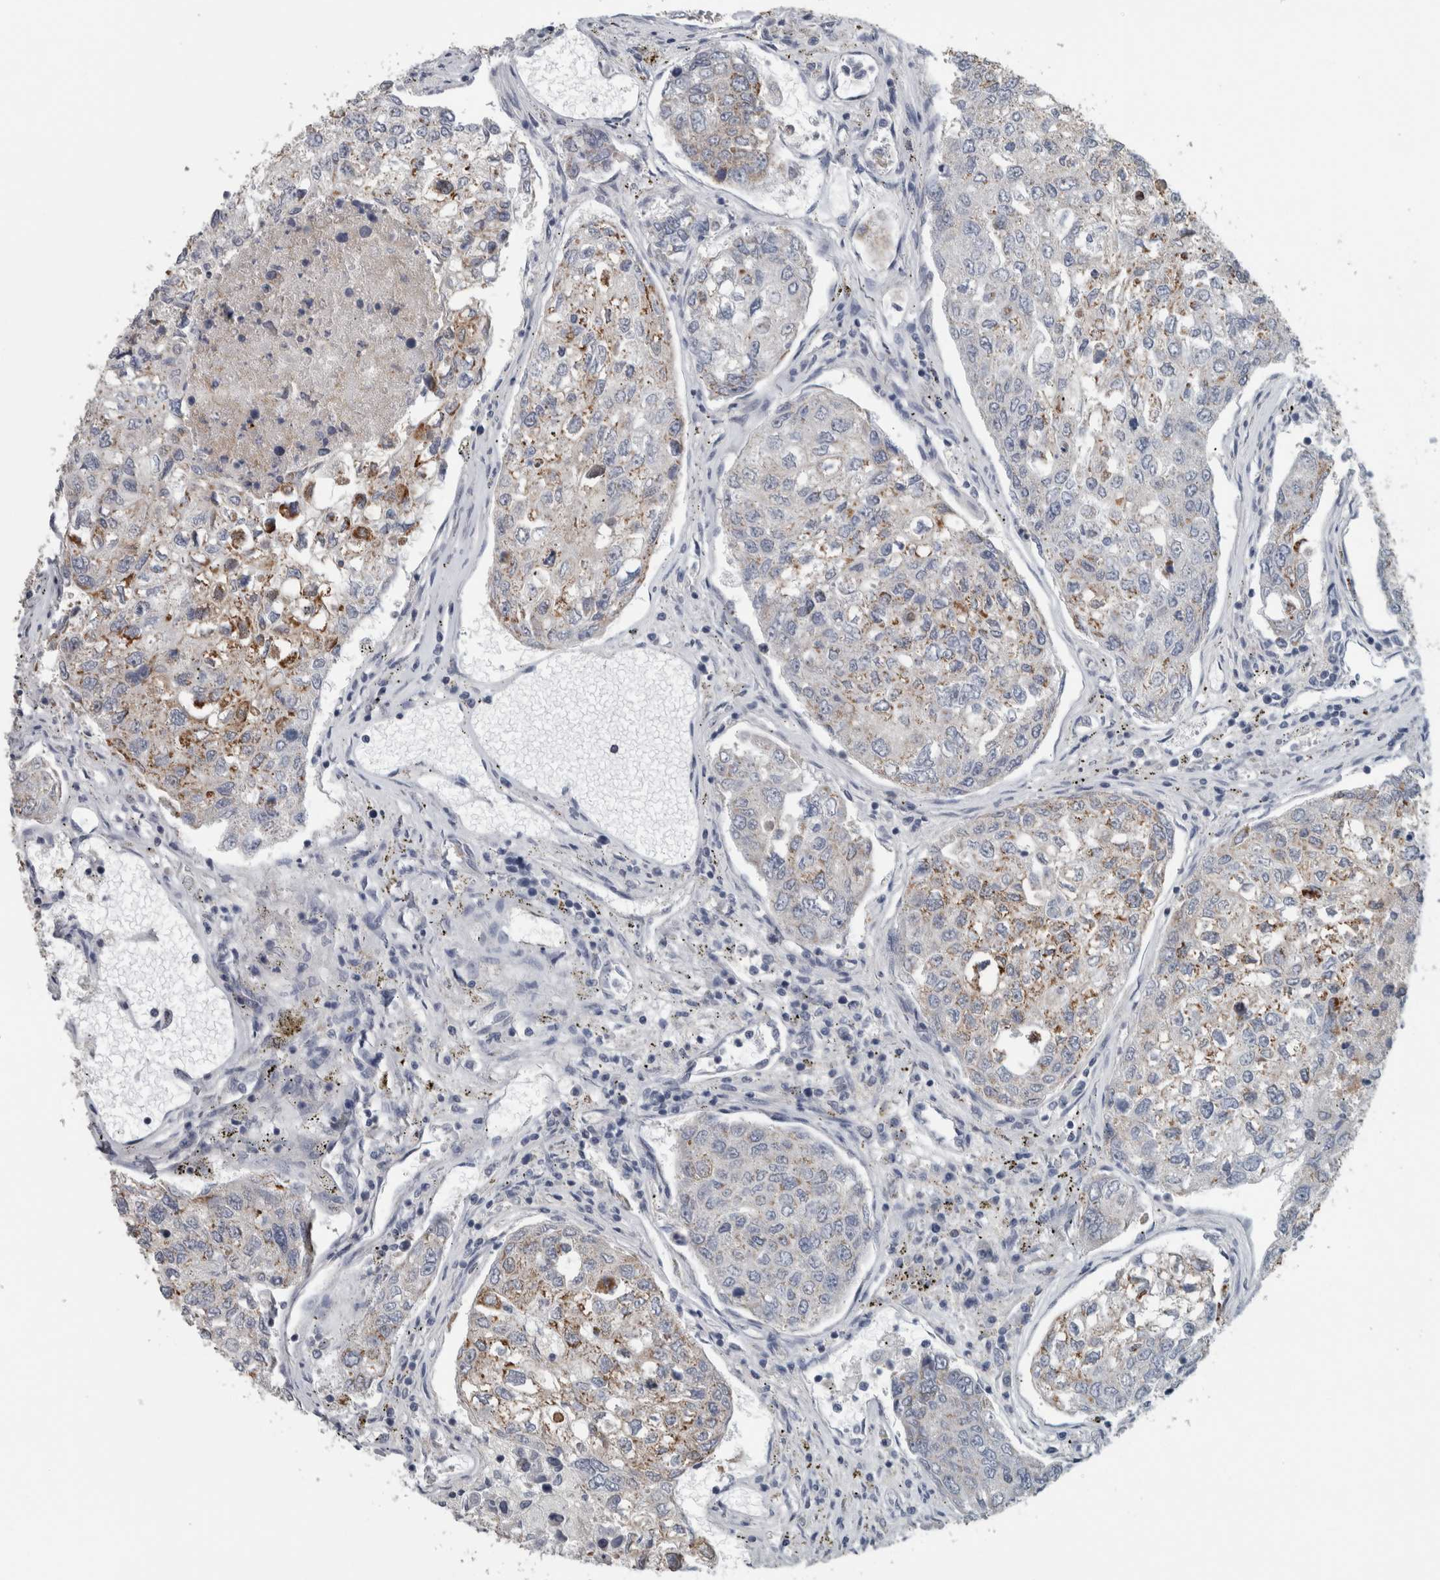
{"staining": {"intensity": "moderate", "quantity": "25%-75%", "location": "cytoplasmic/membranous"}, "tissue": "urothelial cancer", "cell_type": "Tumor cells", "image_type": "cancer", "snomed": [{"axis": "morphology", "description": "Urothelial carcinoma, High grade"}, {"axis": "topography", "description": "Lymph node"}, {"axis": "topography", "description": "Urinary bladder"}], "caption": "Protein analysis of urothelial carcinoma (high-grade) tissue shows moderate cytoplasmic/membranous staining in about 25%-75% of tumor cells. (DAB (3,3'-diaminobenzidine) IHC, brown staining for protein, blue staining for nuclei).", "gene": "ACSF2", "patient": {"sex": "male", "age": 51}}